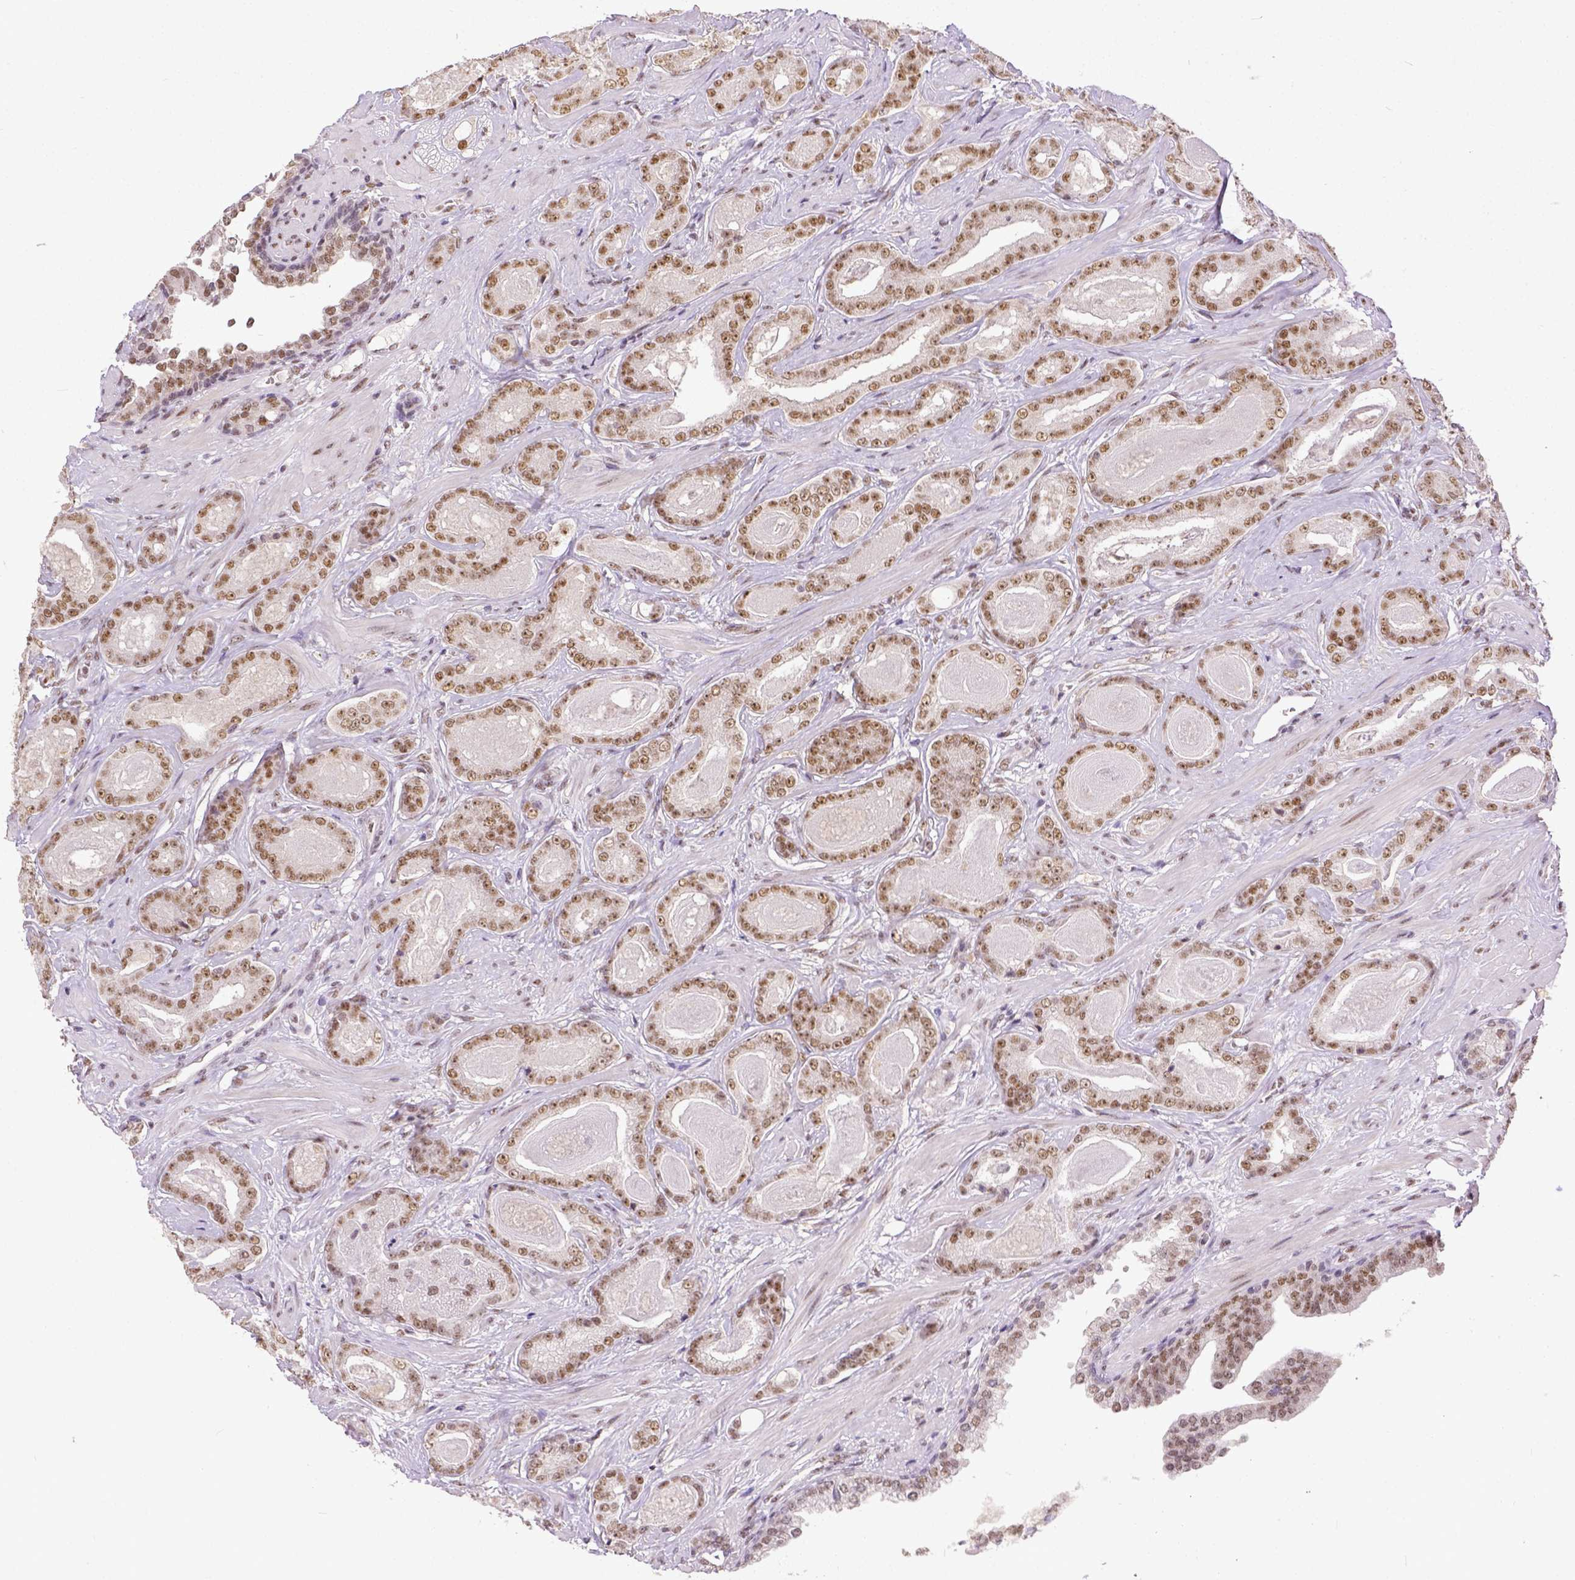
{"staining": {"intensity": "moderate", "quantity": ">75%", "location": "nuclear"}, "tissue": "prostate cancer", "cell_type": "Tumor cells", "image_type": "cancer", "snomed": [{"axis": "morphology", "description": "Adenocarcinoma, Low grade"}, {"axis": "topography", "description": "Prostate"}], "caption": "Human prostate low-grade adenocarcinoma stained with a brown dye reveals moderate nuclear positive positivity in about >75% of tumor cells.", "gene": "ERCC1", "patient": {"sex": "male", "age": 61}}